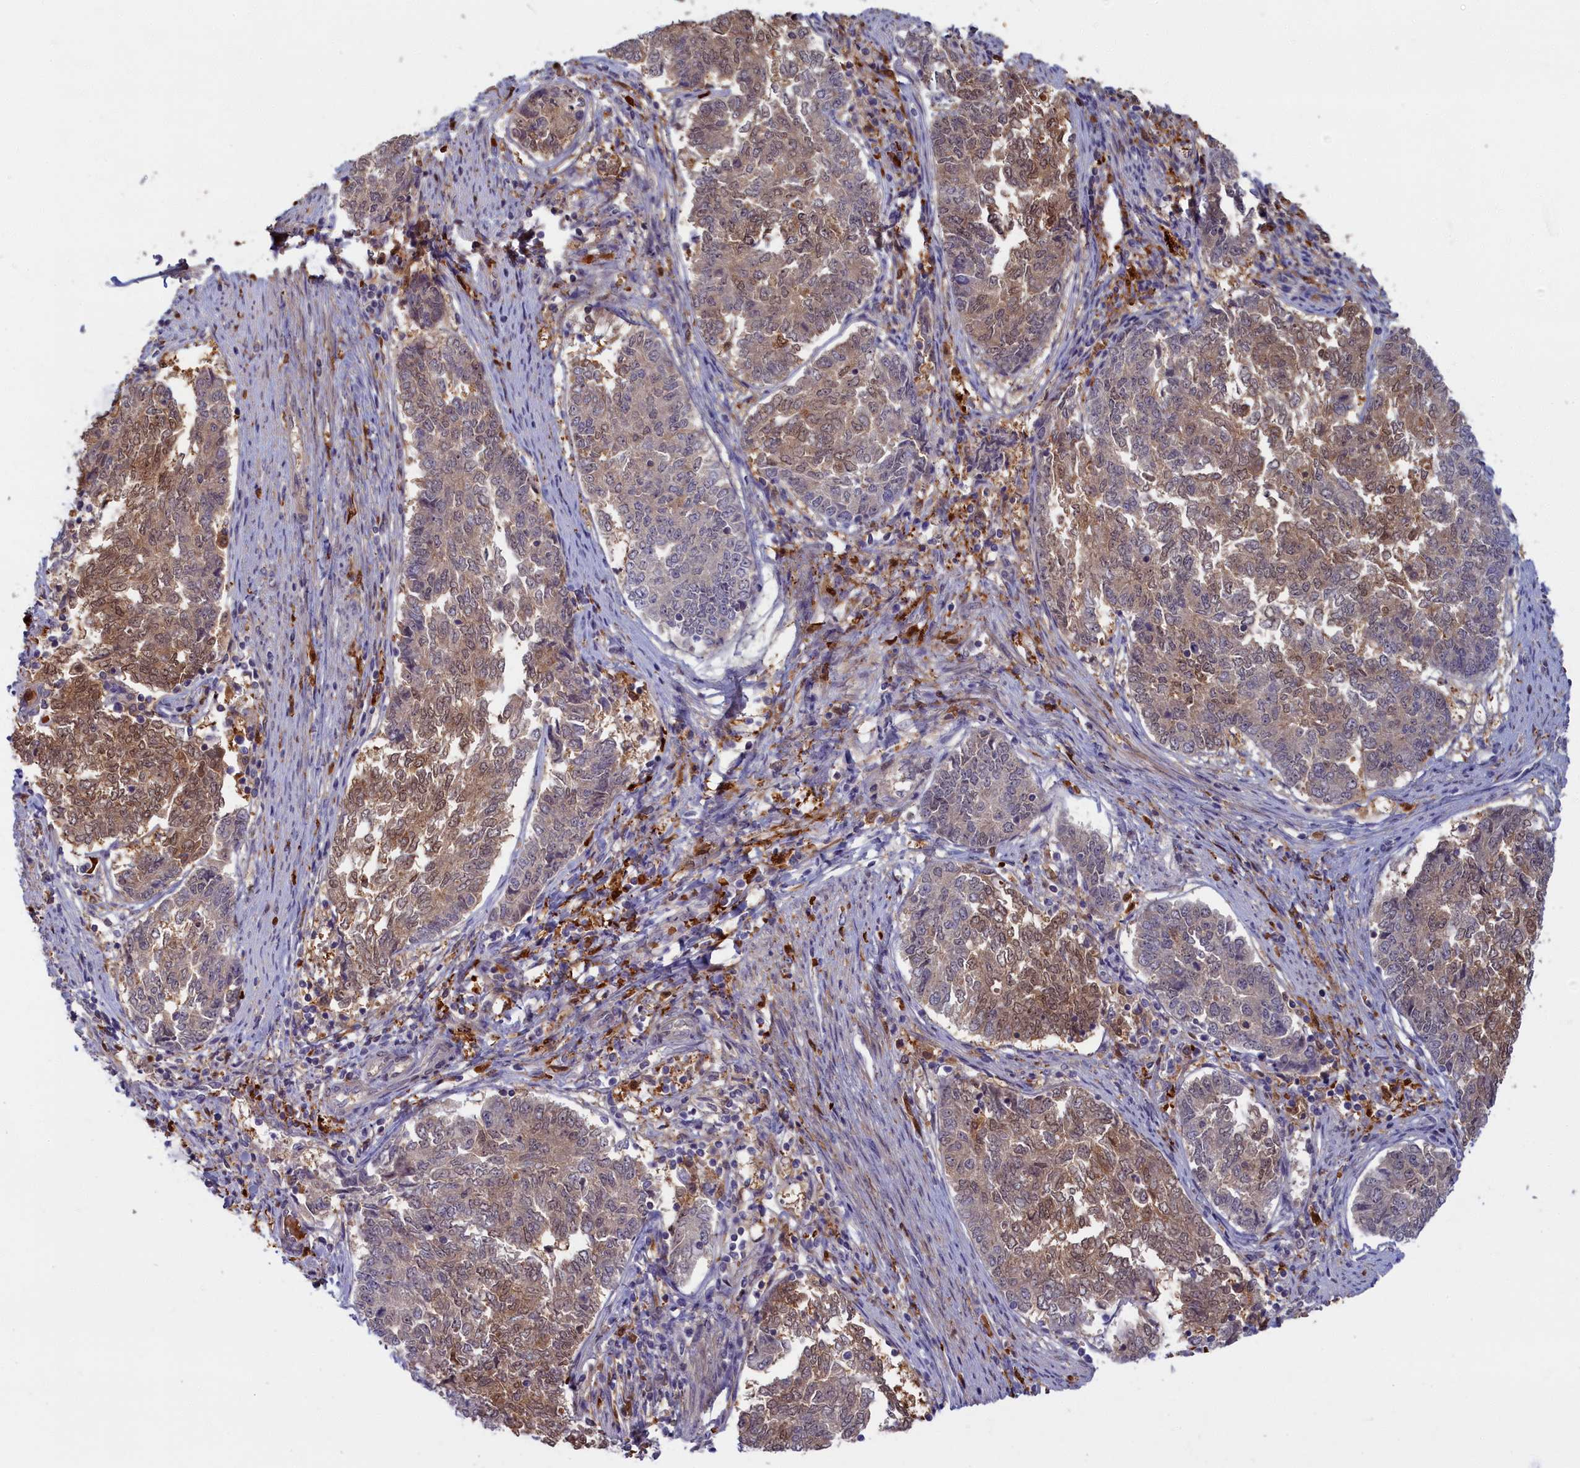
{"staining": {"intensity": "weak", "quantity": "25%-75%", "location": "cytoplasmic/membranous,nuclear"}, "tissue": "endometrial cancer", "cell_type": "Tumor cells", "image_type": "cancer", "snomed": [{"axis": "morphology", "description": "Adenocarcinoma, NOS"}, {"axis": "topography", "description": "Endometrium"}], "caption": "Brown immunohistochemical staining in human endometrial cancer demonstrates weak cytoplasmic/membranous and nuclear positivity in about 25%-75% of tumor cells. (IHC, brightfield microscopy, high magnification).", "gene": "BLVRB", "patient": {"sex": "female", "age": 80}}